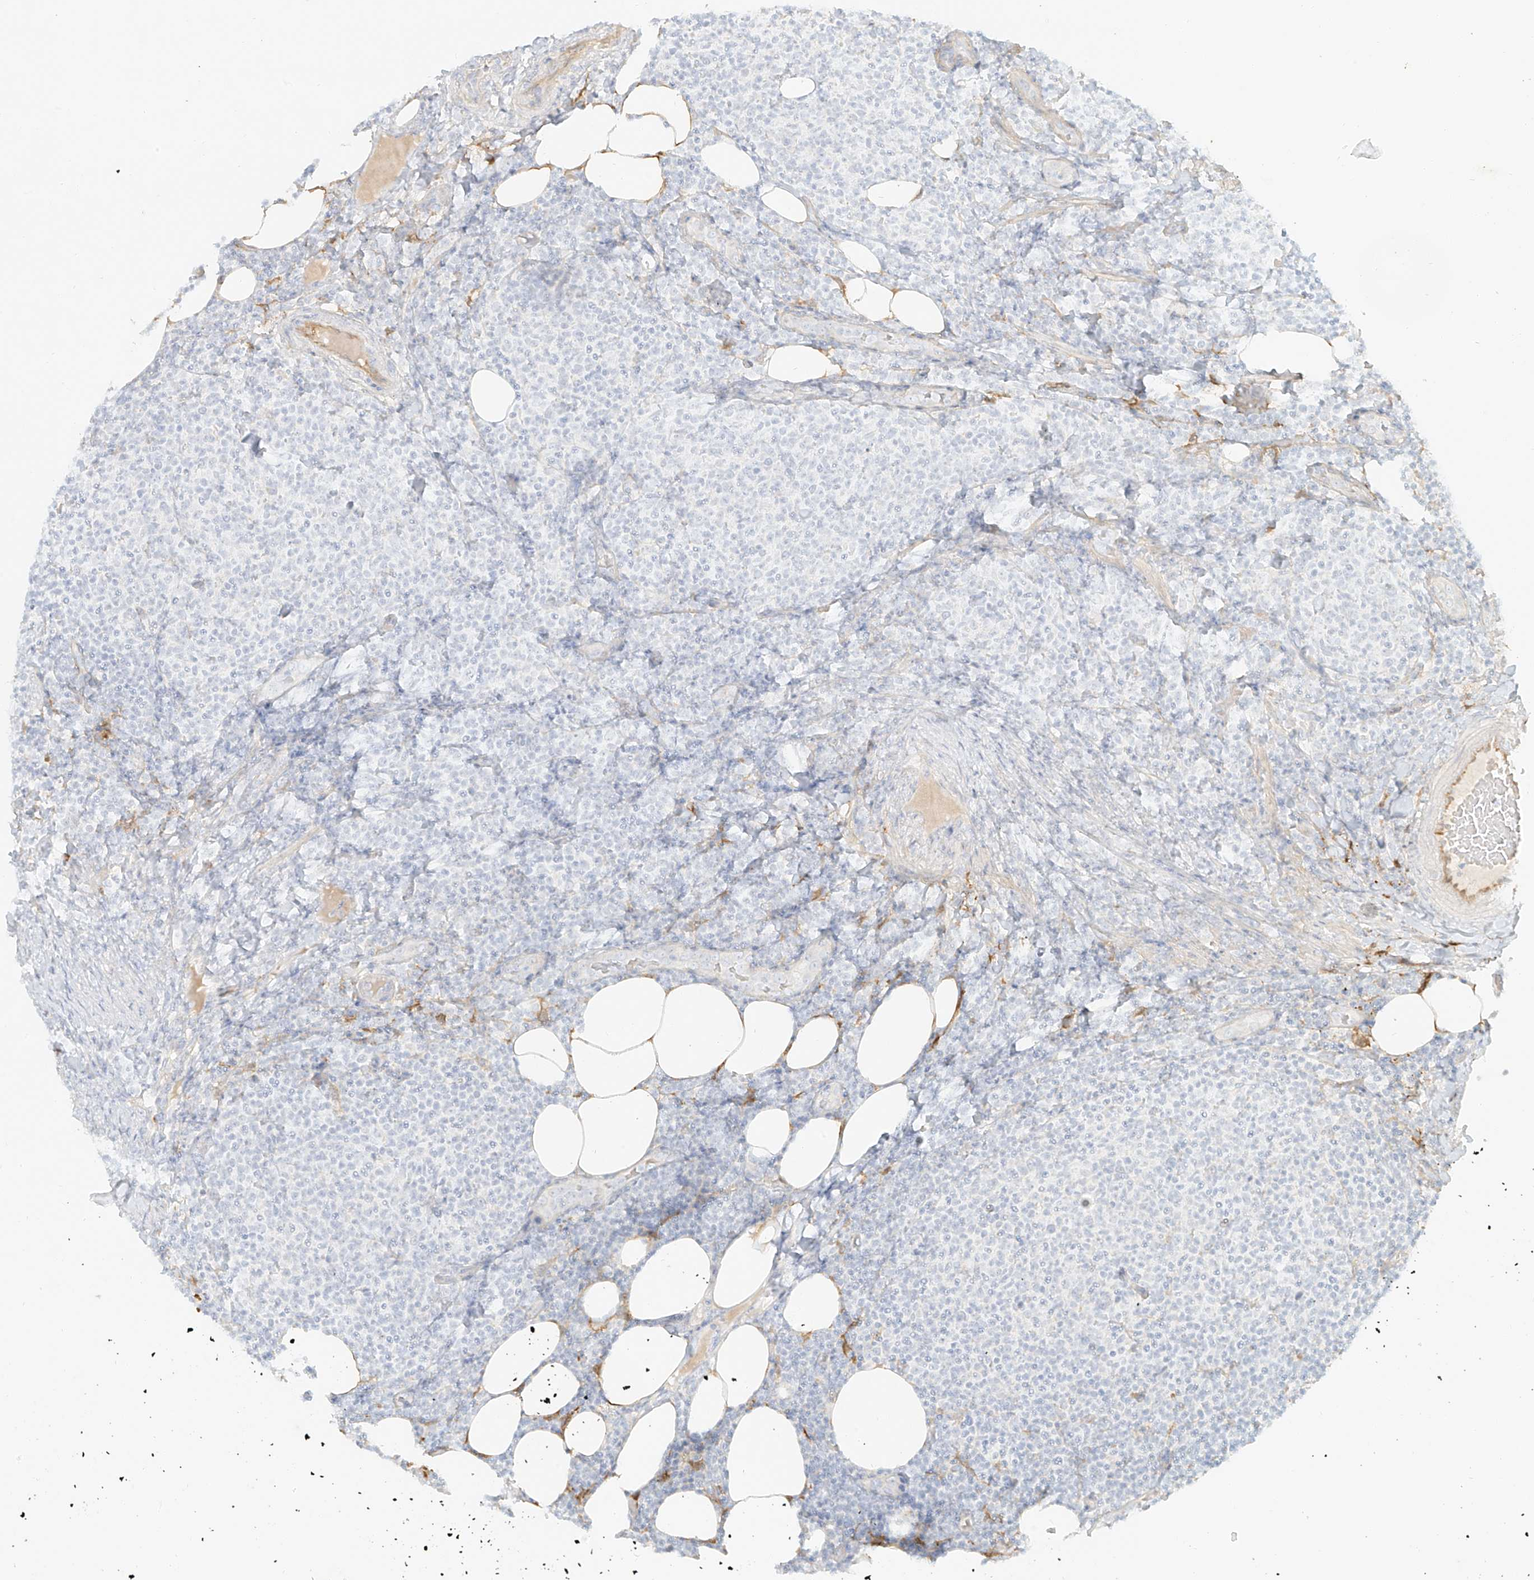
{"staining": {"intensity": "negative", "quantity": "none", "location": "none"}, "tissue": "lymphoma", "cell_type": "Tumor cells", "image_type": "cancer", "snomed": [{"axis": "morphology", "description": "Malignant lymphoma, non-Hodgkin's type, Low grade"}, {"axis": "topography", "description": "Lymph node"}], "caption": "DAB immunohistochemical staining of low-grade malignant lymphoma, non-Hodgkin's type displays no significant positivity in tumor cells.", "gene": "UPK1B", "patient": {"sex": "male", "age": 66}}